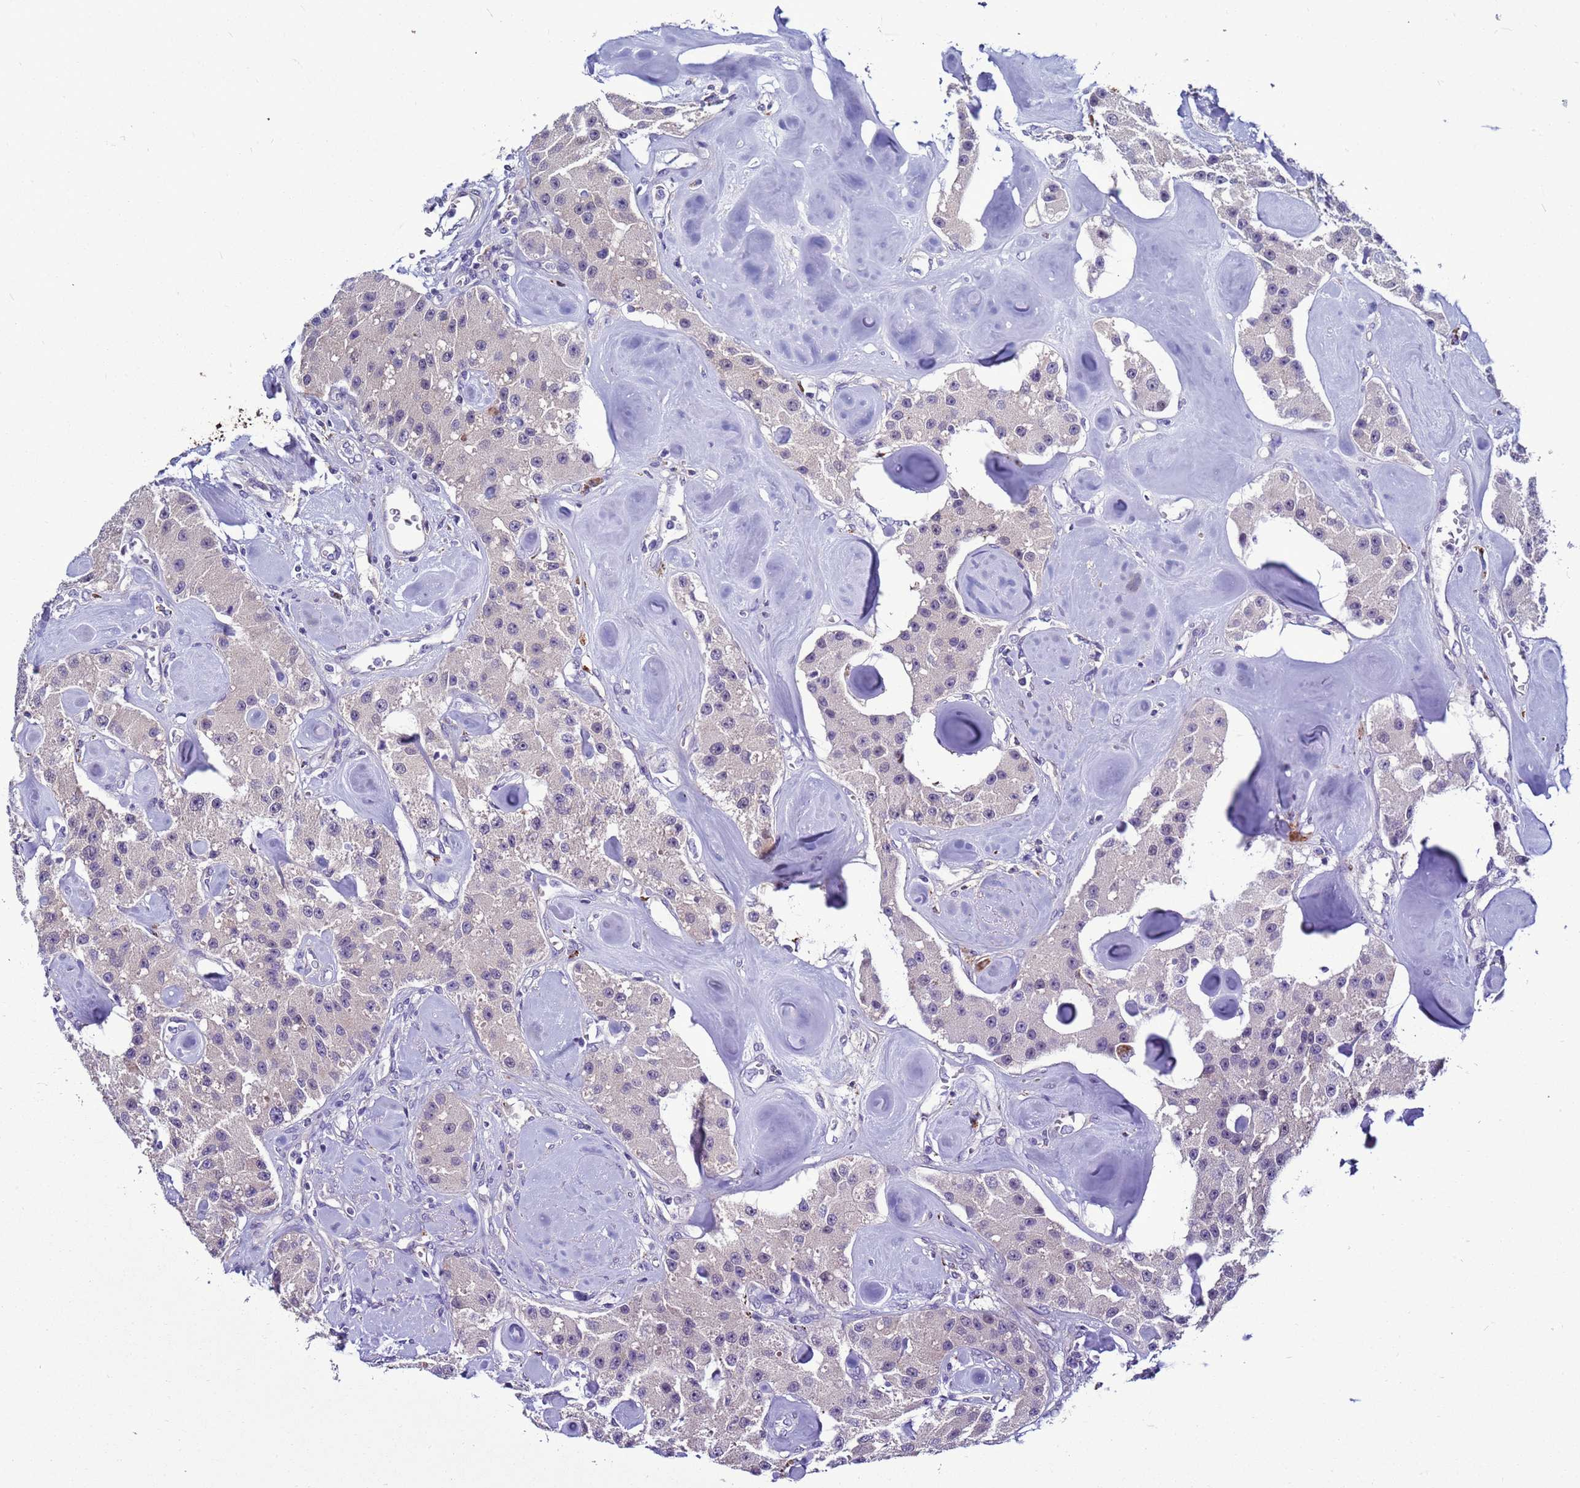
{"staining": {"intensity": "negative", "quantity": "none", "location": "none"}, "tissue": "carcinoid", "cell_type": "Tumor cells", "image_type": "cancer", "snomed": [{"axis": "morphology", "description": "Carcinoid, malignant, NOS"}, {"axis": "topography", "description": "Pancreas"}], "caption": "Malignant carcinoid was stained to show a protein in brown. There is no significant positivity in tumor cells.", "gene": "NAT2", "patient": {"sex": "male", "age": 41}}